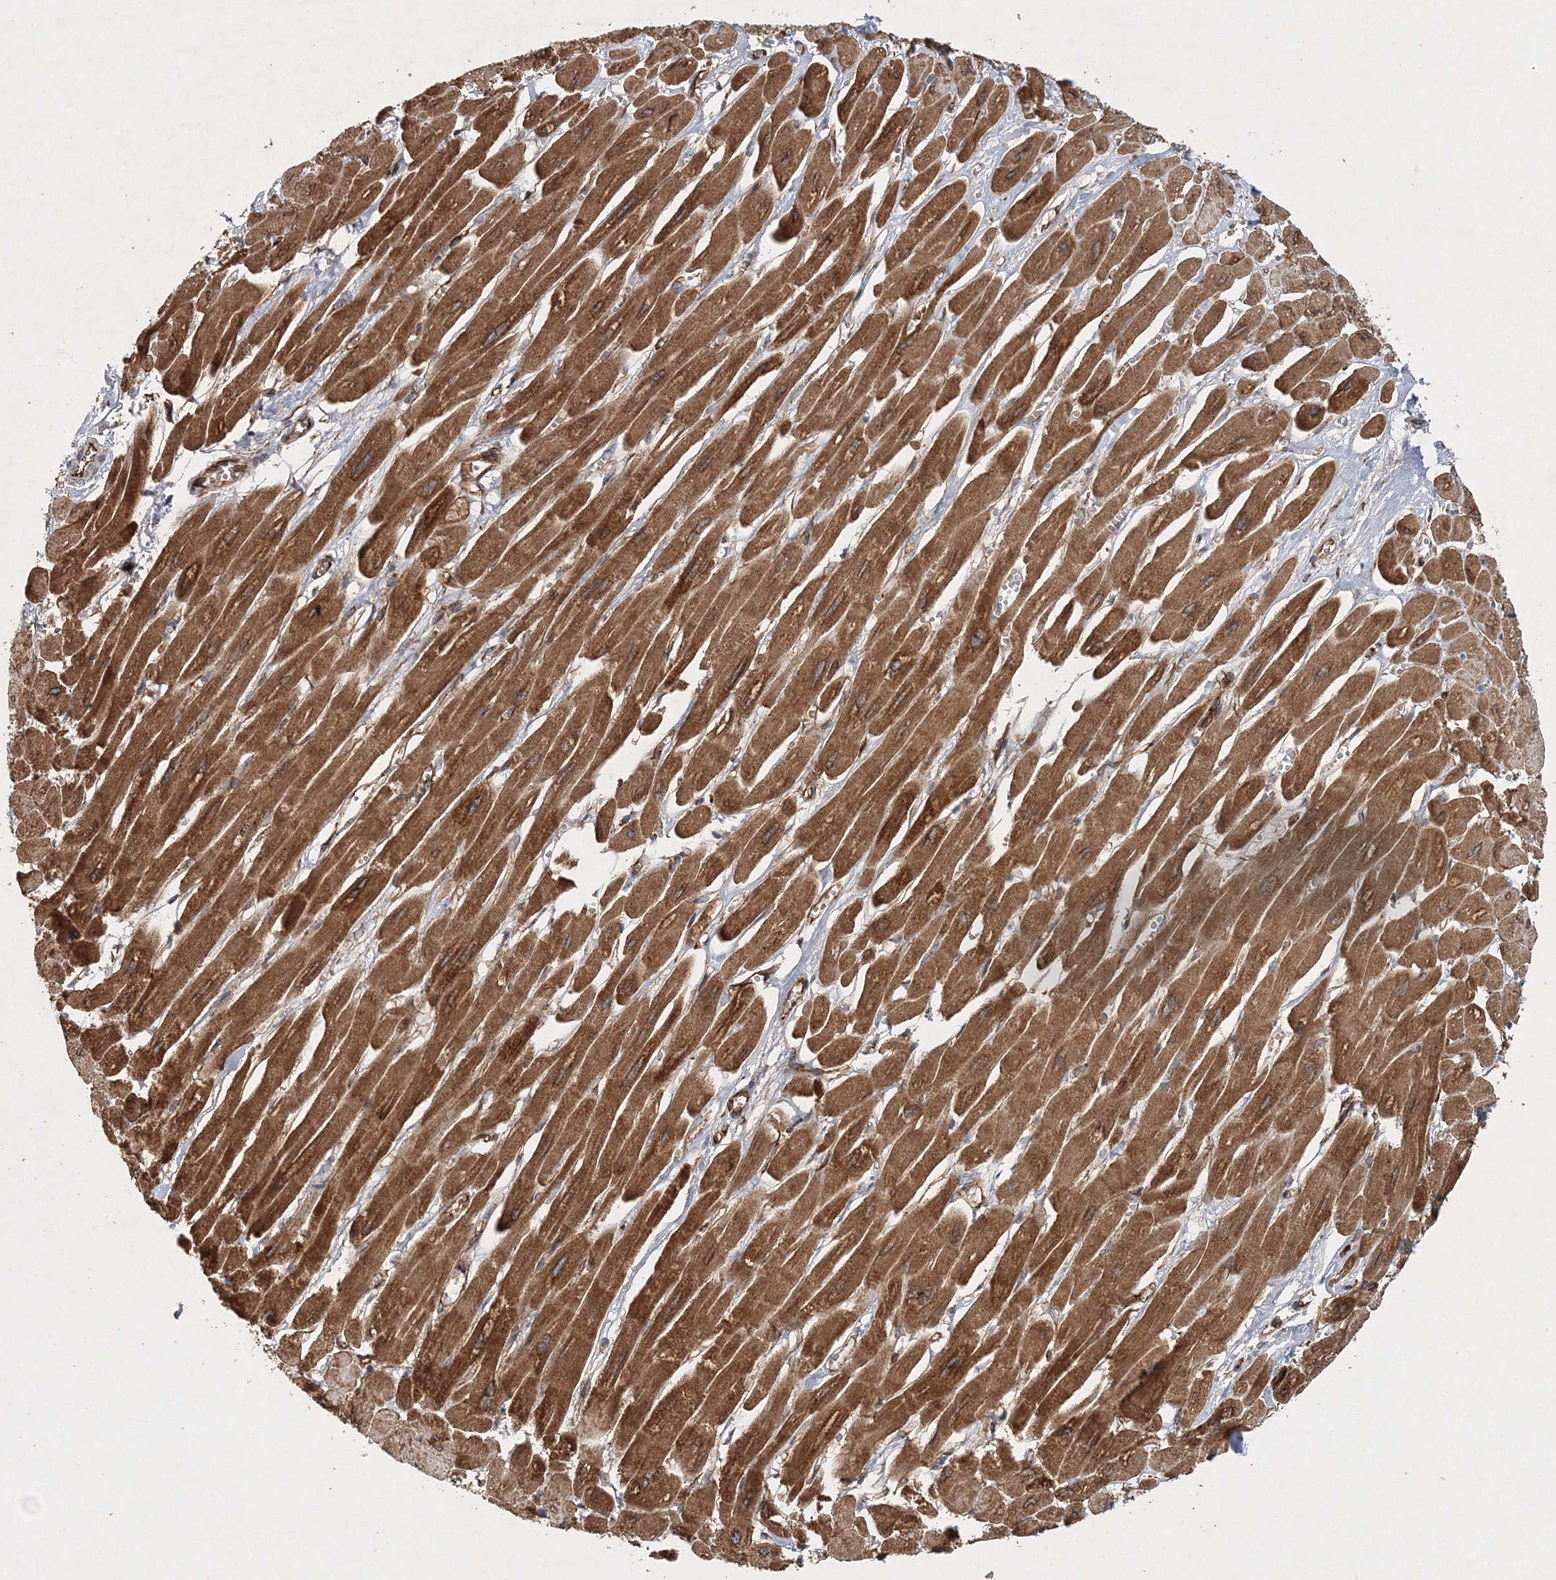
{"staining": {"intensity": "moderate", "quantity": ">75%", "location": "cytoplasmic/membranous"}, "tissue": "heart muscle", "cell_type": "Cardiomyocytes", "image_type": "normal", "snomed": [{"axis": "morphology", "description": "Normal tissue, NOS"}, {"axis": "topography", "description": "Heart"}], "caption": "Protein positivity by immunohistochemistry demonstrates moderate cytoplasmic/membranous staining in about >75% of cardiomyocytes in normal heart muscle. (Brightfield microscopy of DAB IHC at high magnification).", "gene": "ZFYVE16", "patient": {"sex": "female", "age": 54}}